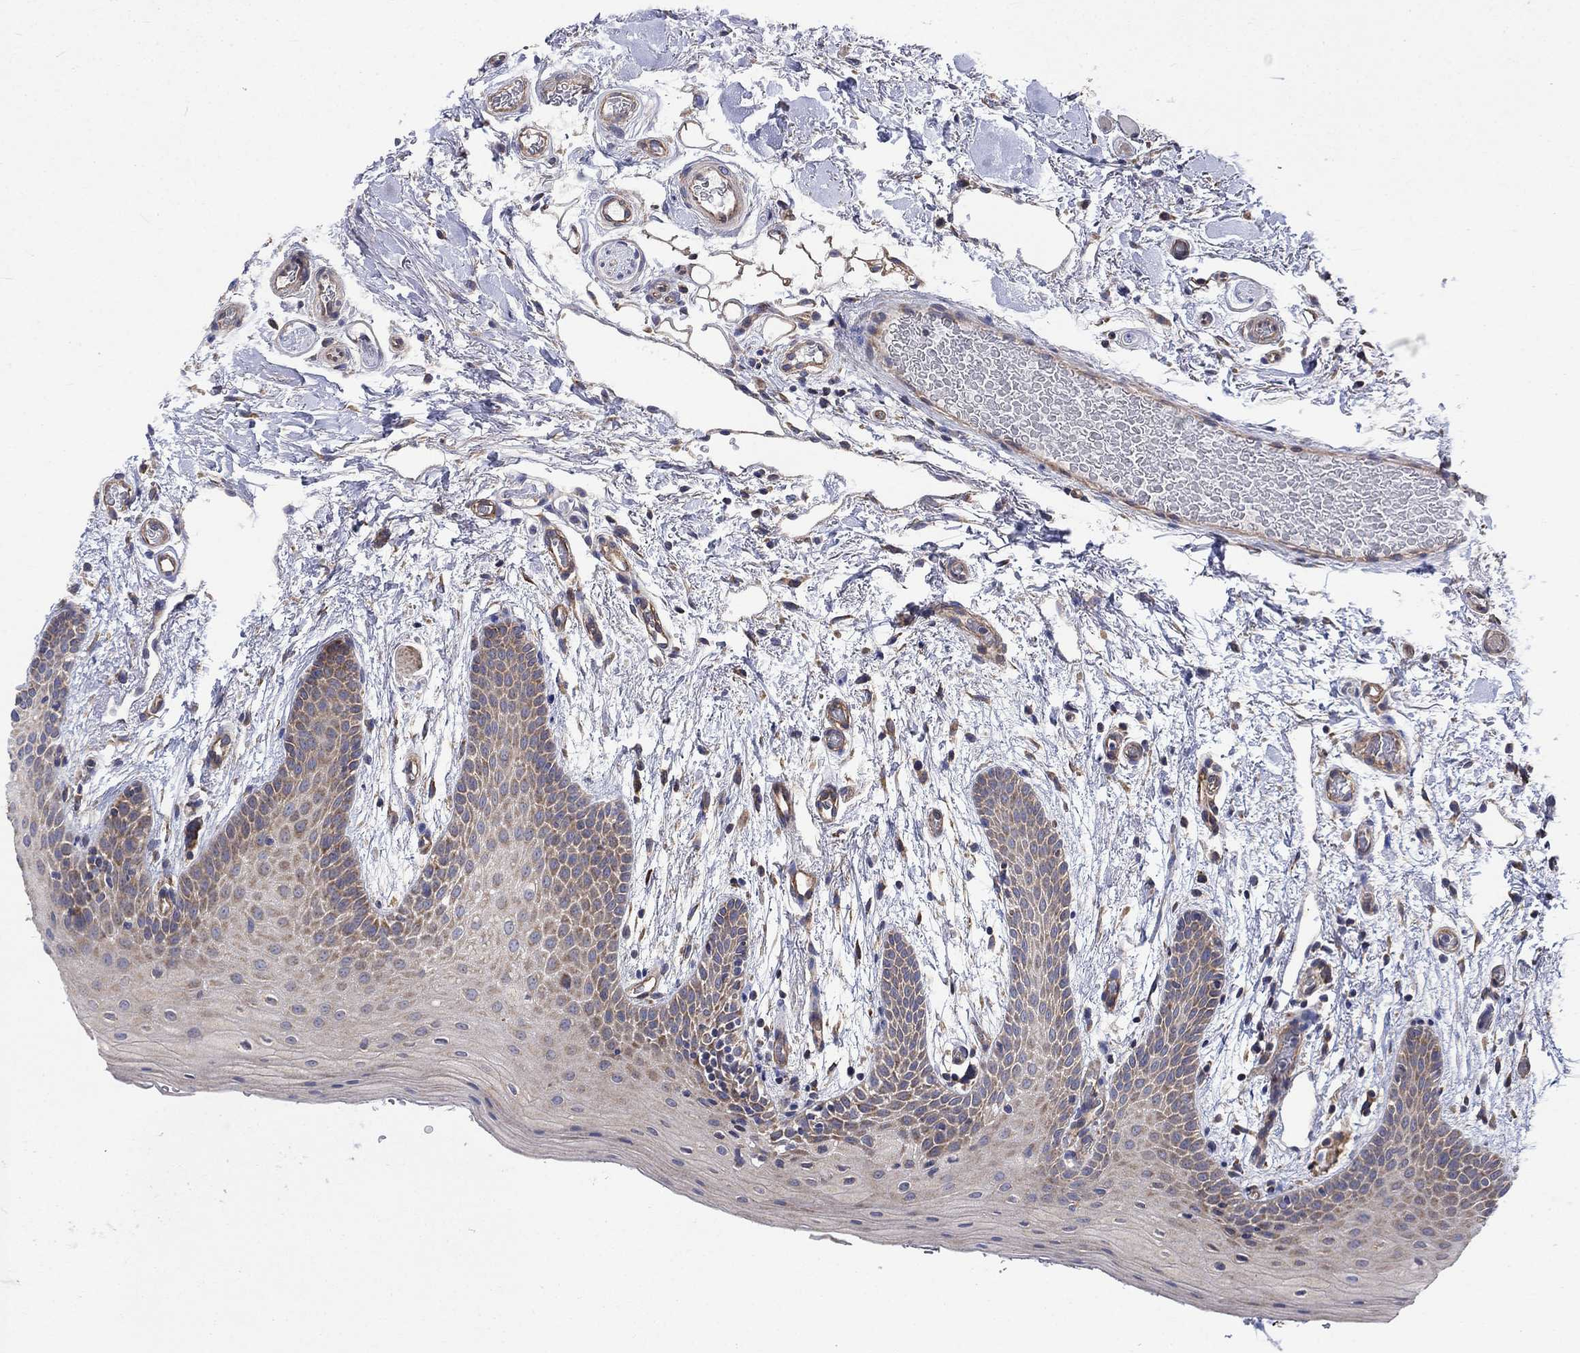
{"staining": {"intensity": "weak", "quantity": "25%-75%", "location": "cytoplasmic/membranous"}, "tissue": "oral mucosa", "cell_type": "Squamous epithelial cells", "image_type": "normal", "snomed": [{"axis": "morphology", "description": "Normal tissue, NOS"}, {"axis": "topography", "description": "Oral tissue"}, {"axis": "topography", "description": "Tounge, NOS"}], "caption": "Protein staining of normal oral mucosa exhibits weak cytoplasmic/membranous expression in approximately 25%-75% of squamous epithelial cells.", "gene": "RPLP0", "patient": {"sex": "female", "age": 86}}